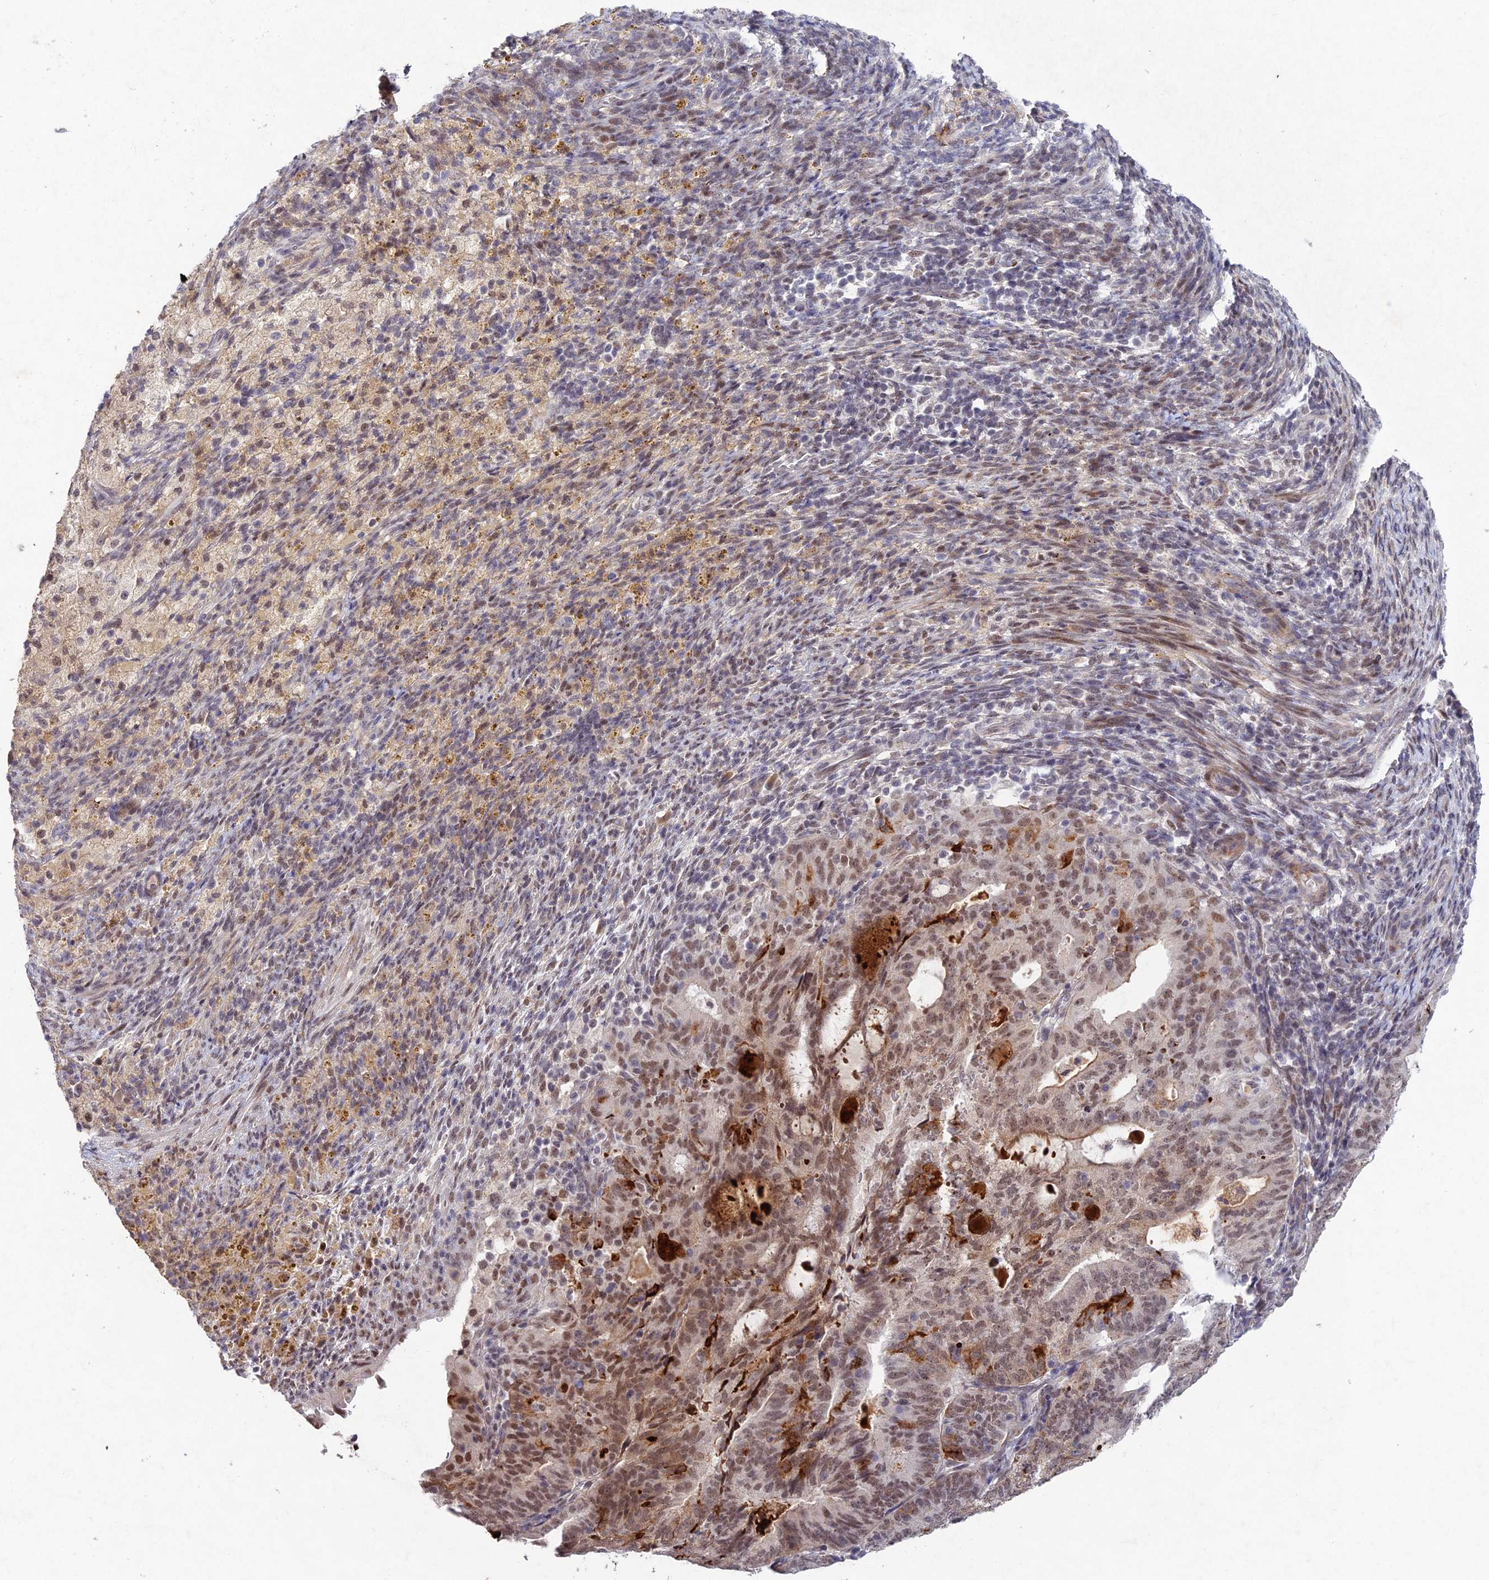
{"staining": {"intensity": "moderate", "quantity": ">75%", "location": "cytoplasmic/membranous,nuclear"}, "tissue": "endometrial cancer", "cell_type": "Tumor cells", "image_type": "cancer", "snomed": [{"axis": "morphology", "description": "Adenocarcinoma, NOS"}, {"axis": "topography", "description": "Endometrium"}], "caption": "Tumor cells display medium levels of moderate cytoplasmic/membranous and nuclear positivity in about >75% of cells in human endometrial cancer.", "gene": "RAVER1", "patient": {"sex": "female", "age": 70}}